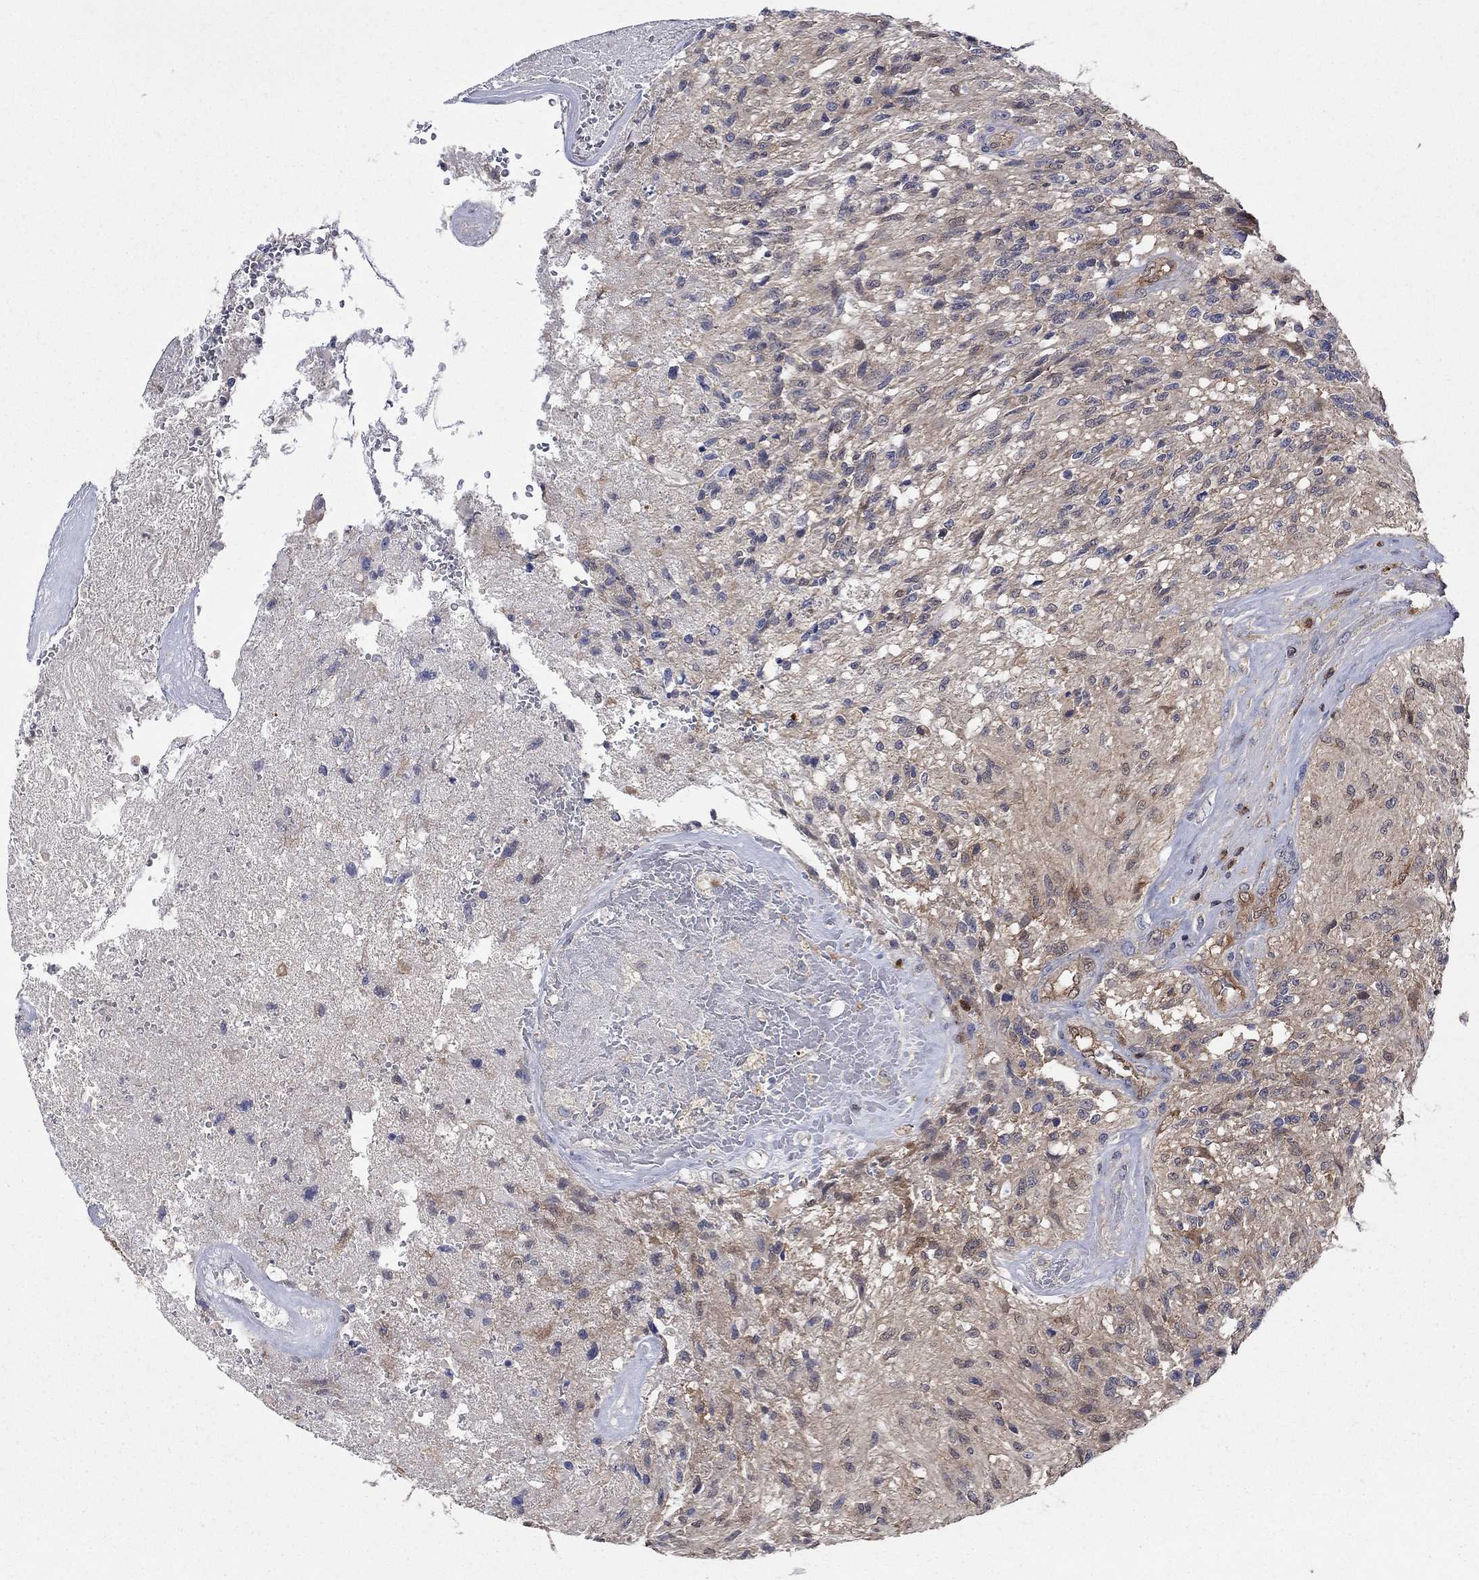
{"staining": {"intensity": "negative", "quantity": "none", "location": "none"}, "tissue": "glioma", "cell_type": "Tumor cells", "image_type": "cancer", "snomed": [{"axis": "morphology", "description": "Glioma, malignant, High grade"}, {"axis": "topography", "description": "Brain"}], "caption": "Immunohistochemistry image of malignant glioma (high-grade) stained for a protein (brown), which exhibits no staining in tumor cells. (DAB (3,3'-diaminobenzidine) IHC visualized using brightfield microscopy, high magnification).", "gene": "AGFG2", "patient": {"sex": "male", "age": 56}}